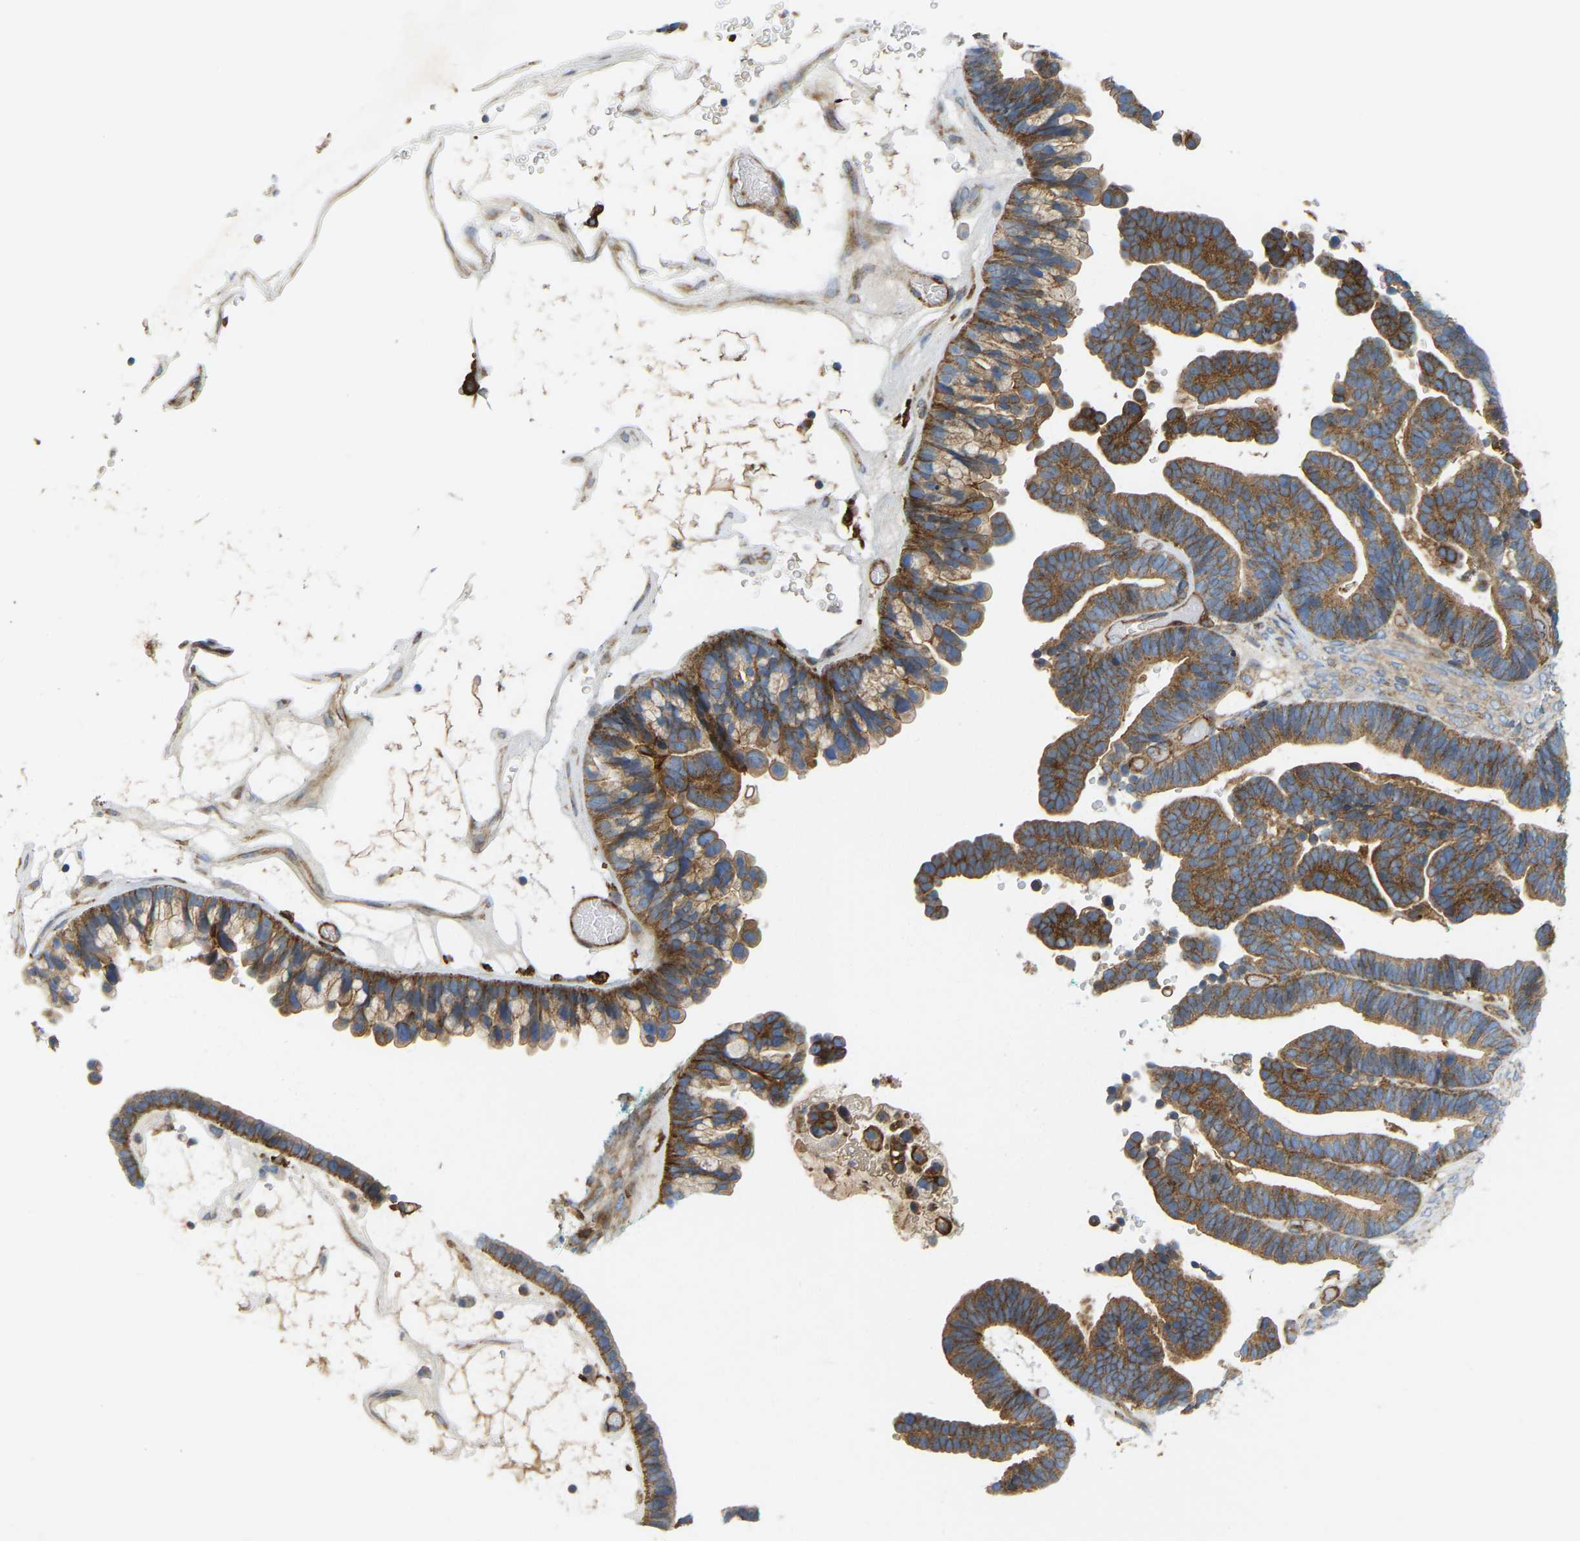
{"staining": {"intensity": "moderate", "quantity": ">75%", "location": "cytoplasmic/membranous"}, "tissue": "ovarian cancer", "cell_type": "Tumor cells", "image_type": "cancer", "snomed": [{"axis": "morphology", "description": "Cystadenocarcinoma, serous, NOS"}, {"axis": "topography", "description": "Ovary"}], "caption": "A micrograph showing moderate cytoplasmic/membranous expression in about >75% of tumor cells in ovarian cancer (serous cystadenocarcinoma), as visualized by brown immunohistochemical staining.", "gene": "PICALM", "patient": {"sex": "female", "age": 56}}